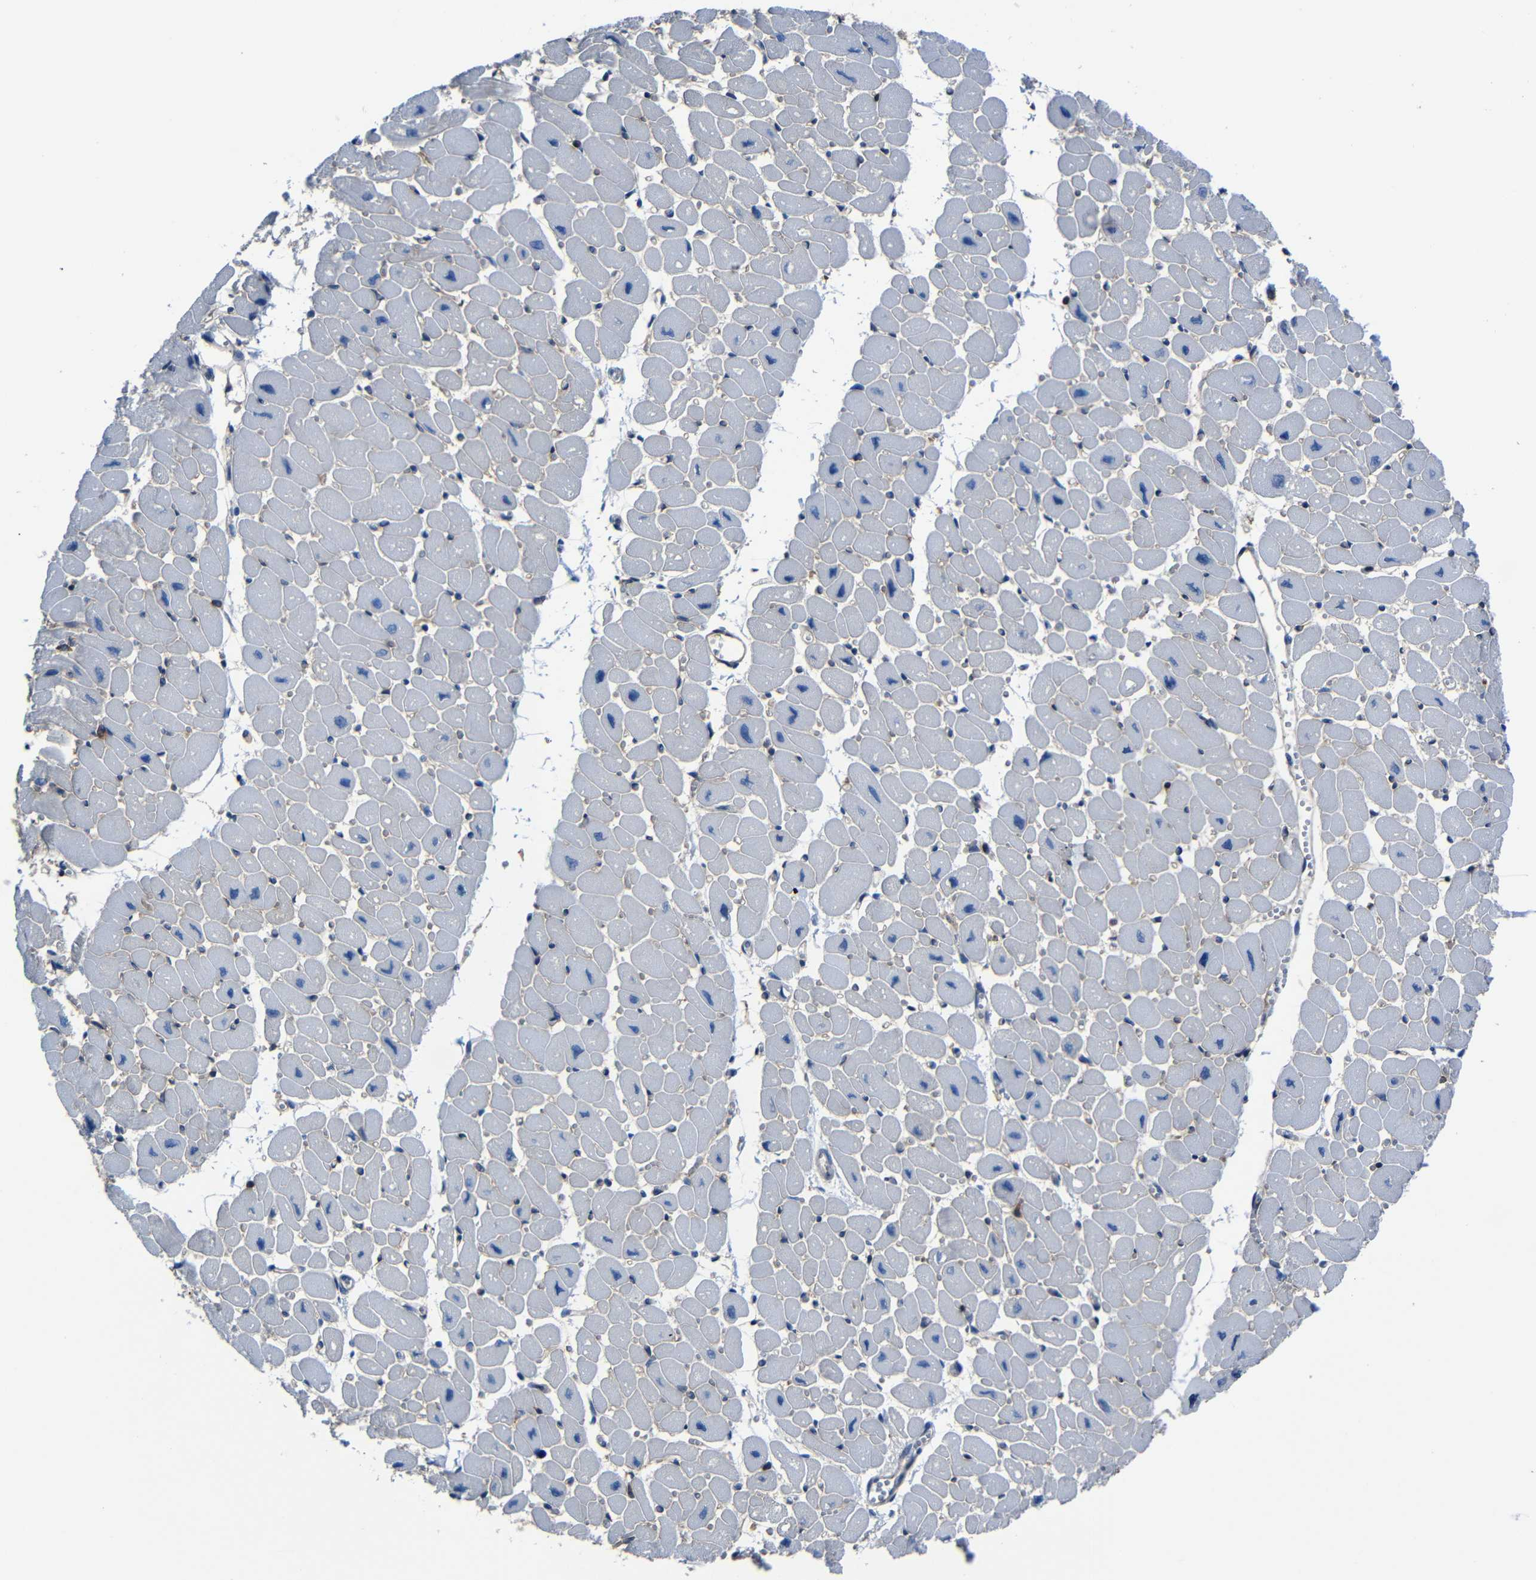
{"staining": {"intensity": "weak", "quantity": "<25%", "location": "cytoplasmic/membranous"}, "tissue": "heart muscle", "cell_type": "Cardiomyocytes", "image_type": "normal", "snomed": [{"axis": "morphology", "description": "Normal tissue, NOS"}, {"axis": "topography", "description": "Heart"}], "caption": "A photomicrograph of human heart muscle is negative for staining in cardiomyocytes. (Brightfield microscopy of DAB (3,3'-diaminobenzidine) immunohistochemistry (IHC) at high magnification).", "gene": "ARHGEF1", "patient": {"sex": "female", "age": 54}}